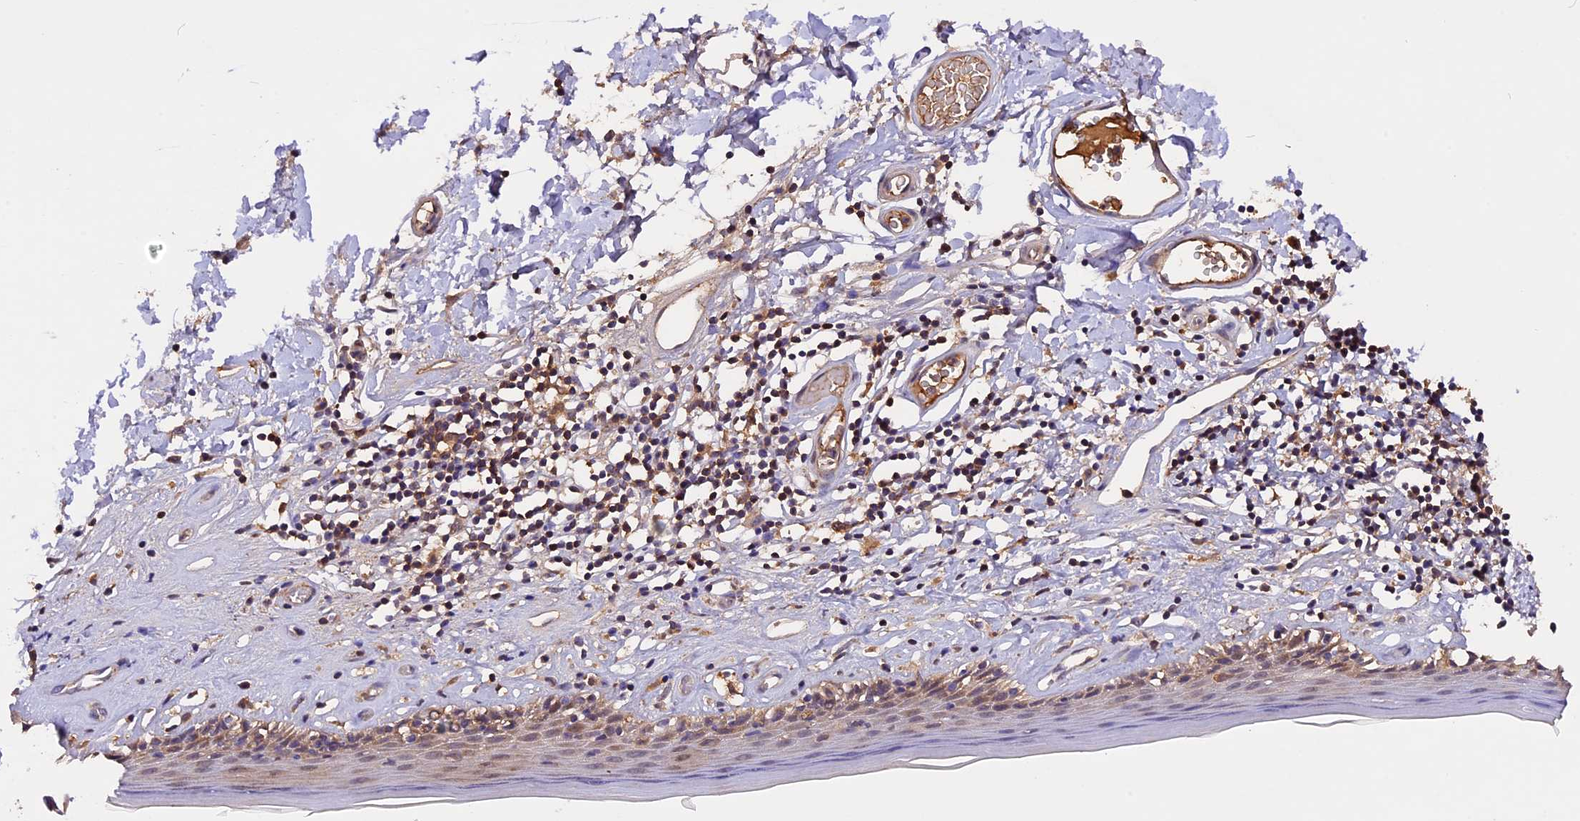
{"staining": {"intensity": "moderate", "quantity": "25%-75%", "location": "cytoplasmic/membranous"}, "tissue": "skin", "cell_type": "Epidermal cells", "image_type": "normal", "snomed": [{"axis": "morphology", "description": "Normal tissue, NOS"}, {"axis": "topography", "description": "Adipose tissue"}, {"axis": "topography", "description": "Vascular tissue"}, {"axis": "topography", "description": "Vulva"}, {"axis": "topography", "description": "Peripheral nerve tissue"}], "caption": "This is a histology image of immunohistochemistry staining of unremarkable skin, which shows moderate positivity in the cytoplasmic/membranous of epidermal cells.", "gene": "MARK4", "patient": {"sex": "female", "age": 86}}